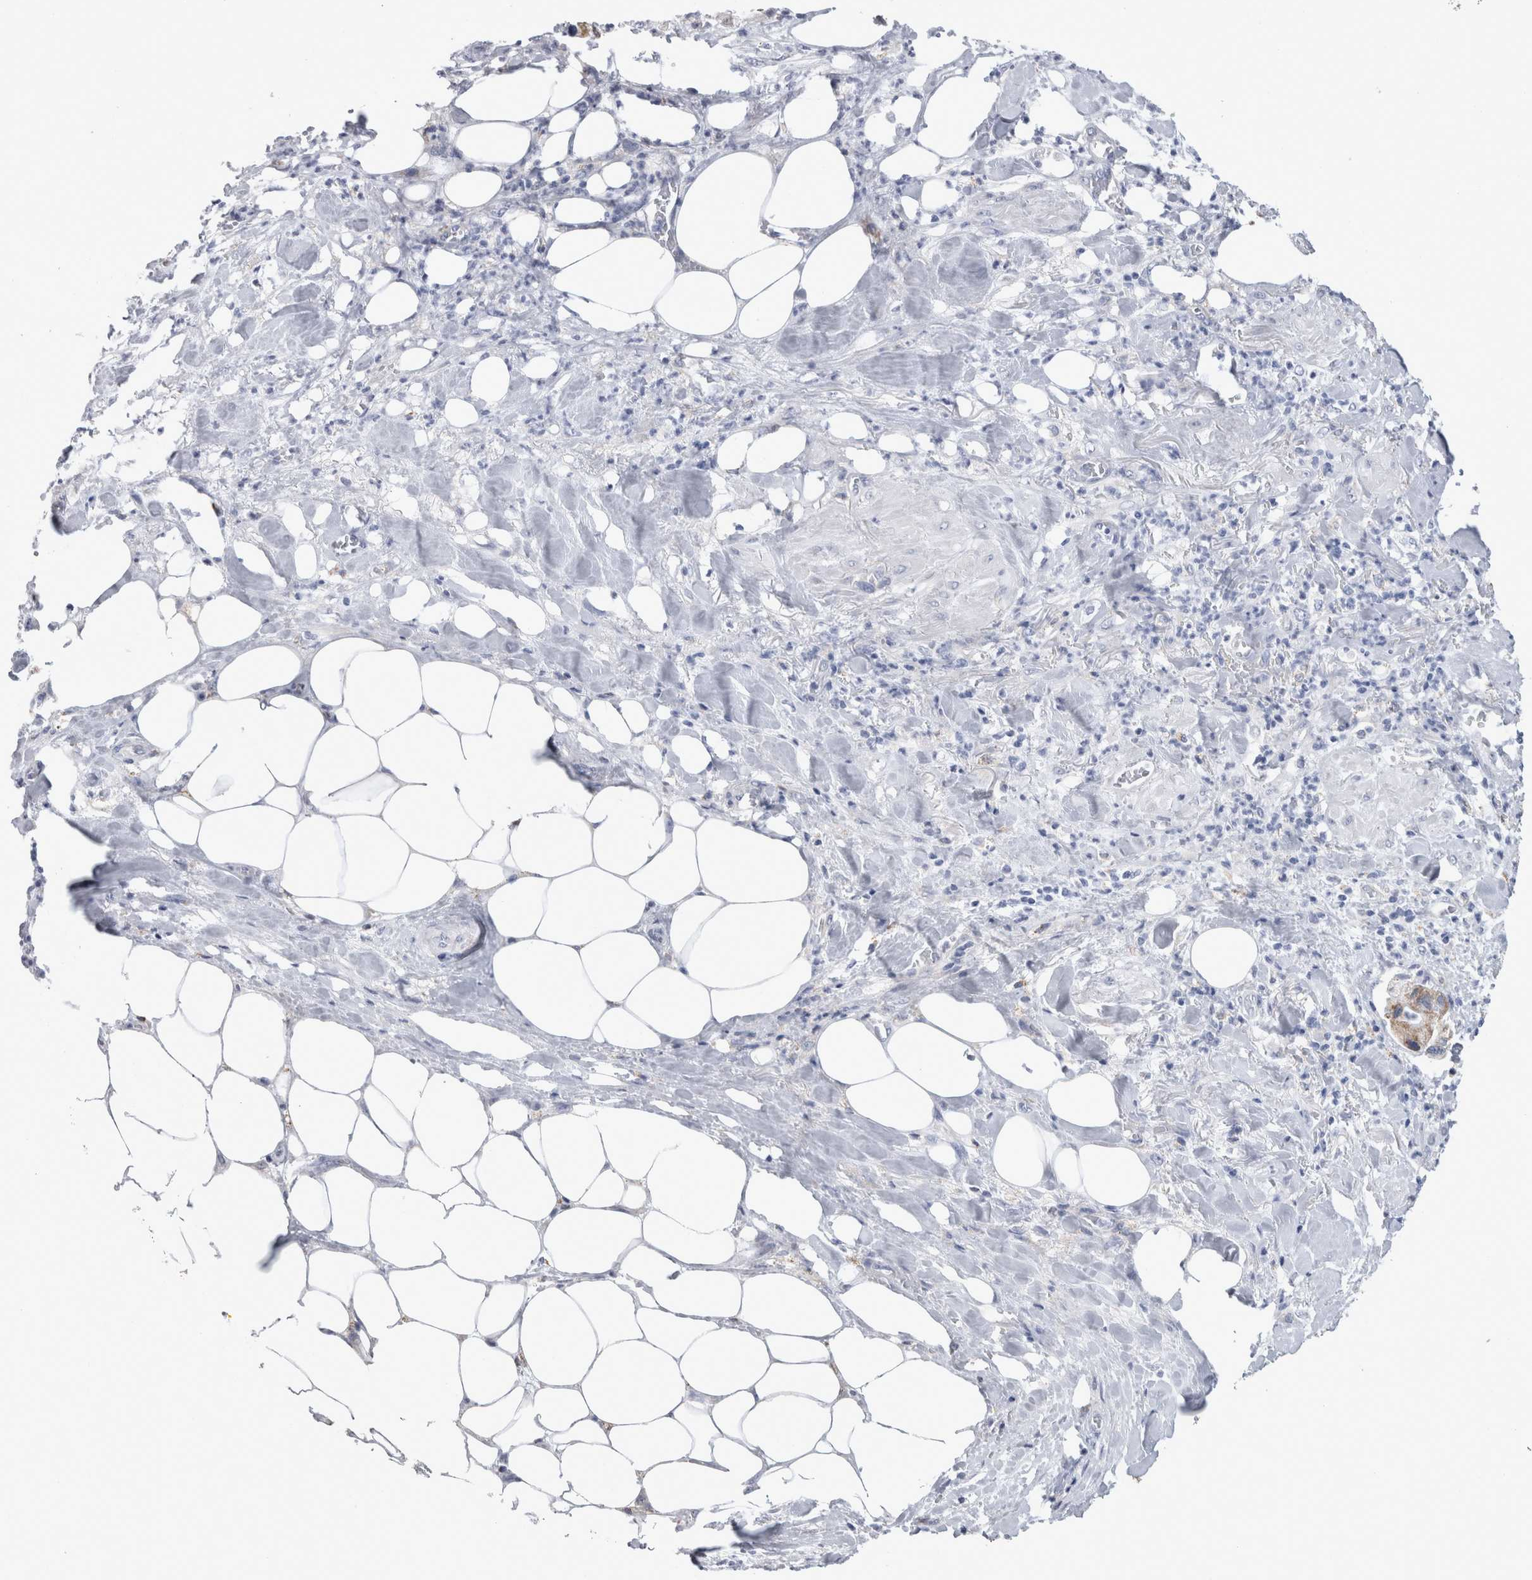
{"staining": {"intensity": "weak", "quantity": "25%-75%", "location": "cytoplasmic/membranous"}, "tissue": "pancreatic cancer", "cell_type": "Tumor cells", "image_type": "cancer", "snomed": [{"axis": "morphology", "description": "Adenocarcinoma, NOS"}, {"axis": "topography", "description": "Pancreas"}], "caption": "Adenocarcinoma (pancreatic) stained with a protein marker exhibits weak staining in tumor cells.", "gene": "GATM", "patient": {"sex": "male", "age": 70}}